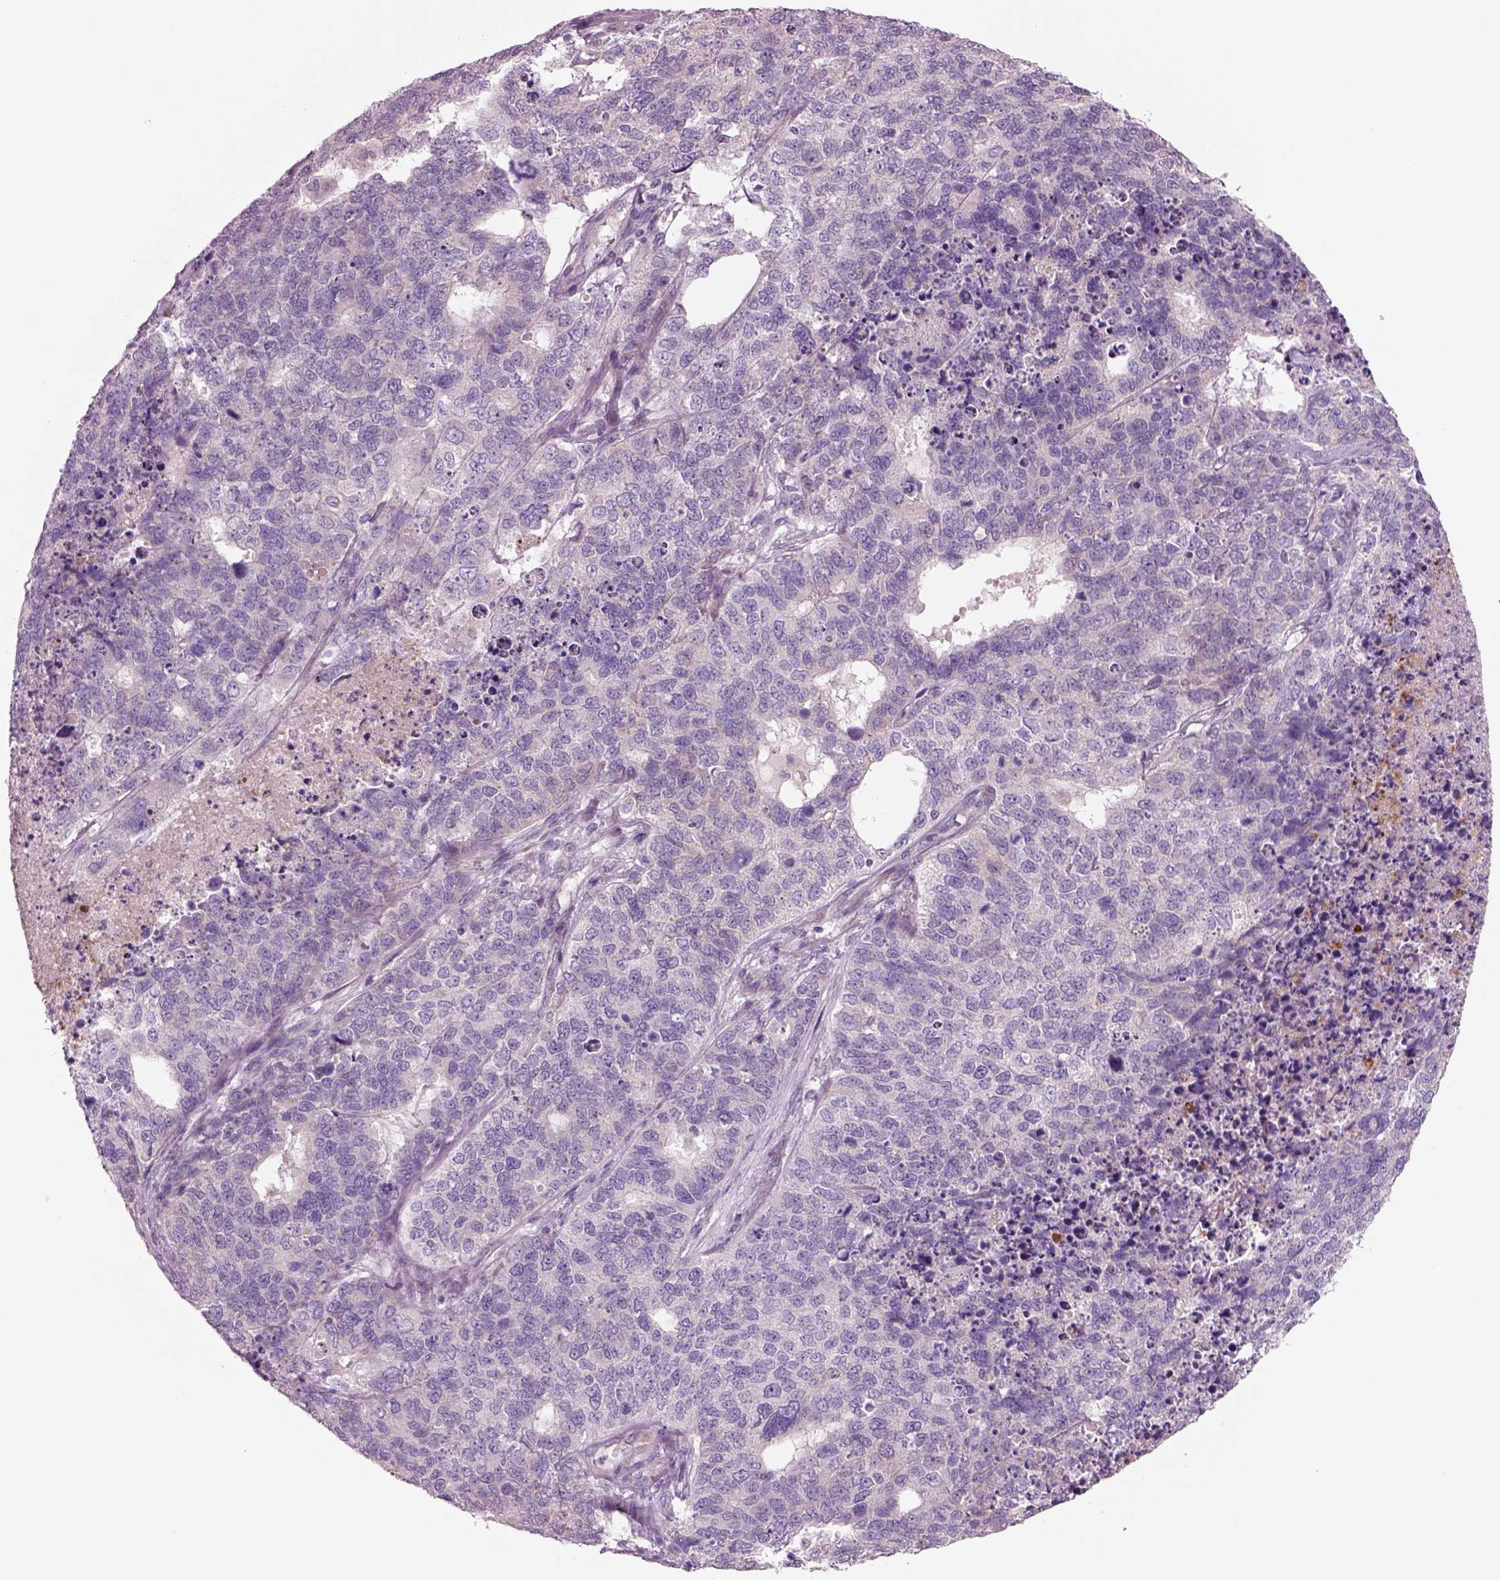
{"staining": {"intensity": "negative", "quantity": "none", "location": "none"}, "tissue": "cervical cancer", "cell_type": "Tumor cells", "image_type": "cancer", "snomed": [{"axis": "morphology", "description": "Squamous cell carcinoma, NOS"}, {"axis": "topography", "description": "Cervix"}], "caption": "This is an immunohistochemistry micrograph of human cervical squamous cell carcinoma. There is no positivity in tumor cells.", "gene": "PLPP7", "patient": {"sex": "female", "age": 63}}